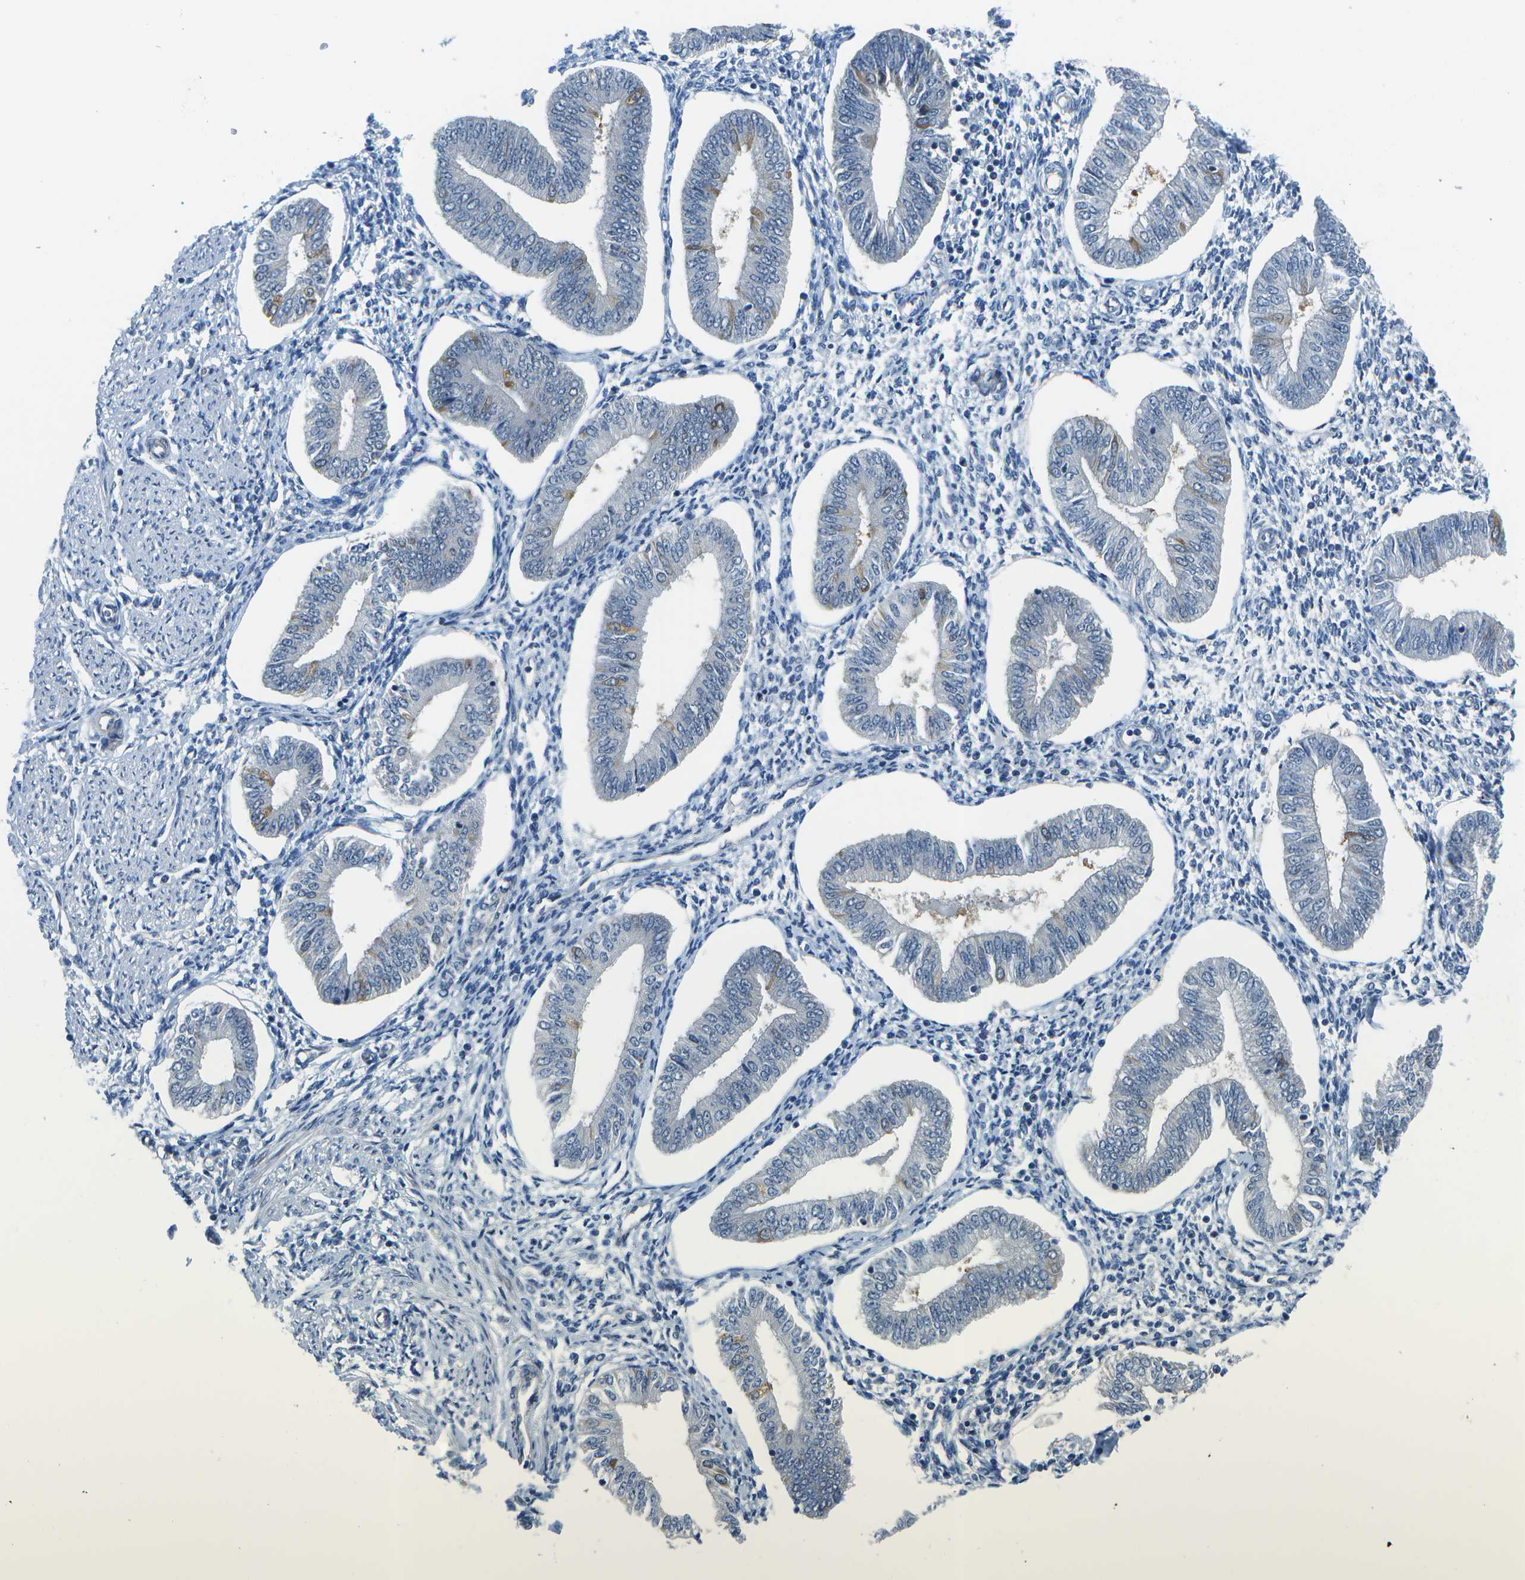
{"staining": {"intensity": "negative", "quantity": "none", "location": "none"}, "tissue": "endometrium", "cell_type": "Cells in endometrial stroma", "image_type": "normal", "snomed": [{"axis": "morphology", "description": "Normal tissue, NOS"}, {"axis": "topography", "description": "Endometrium"}], "caption": "Immunohistochemical staining of normal endometrium shows no significant staining in cells in endometrial stroma.", "gene": "ENPP5", "patient": {"sex": "female", "age": 50}}